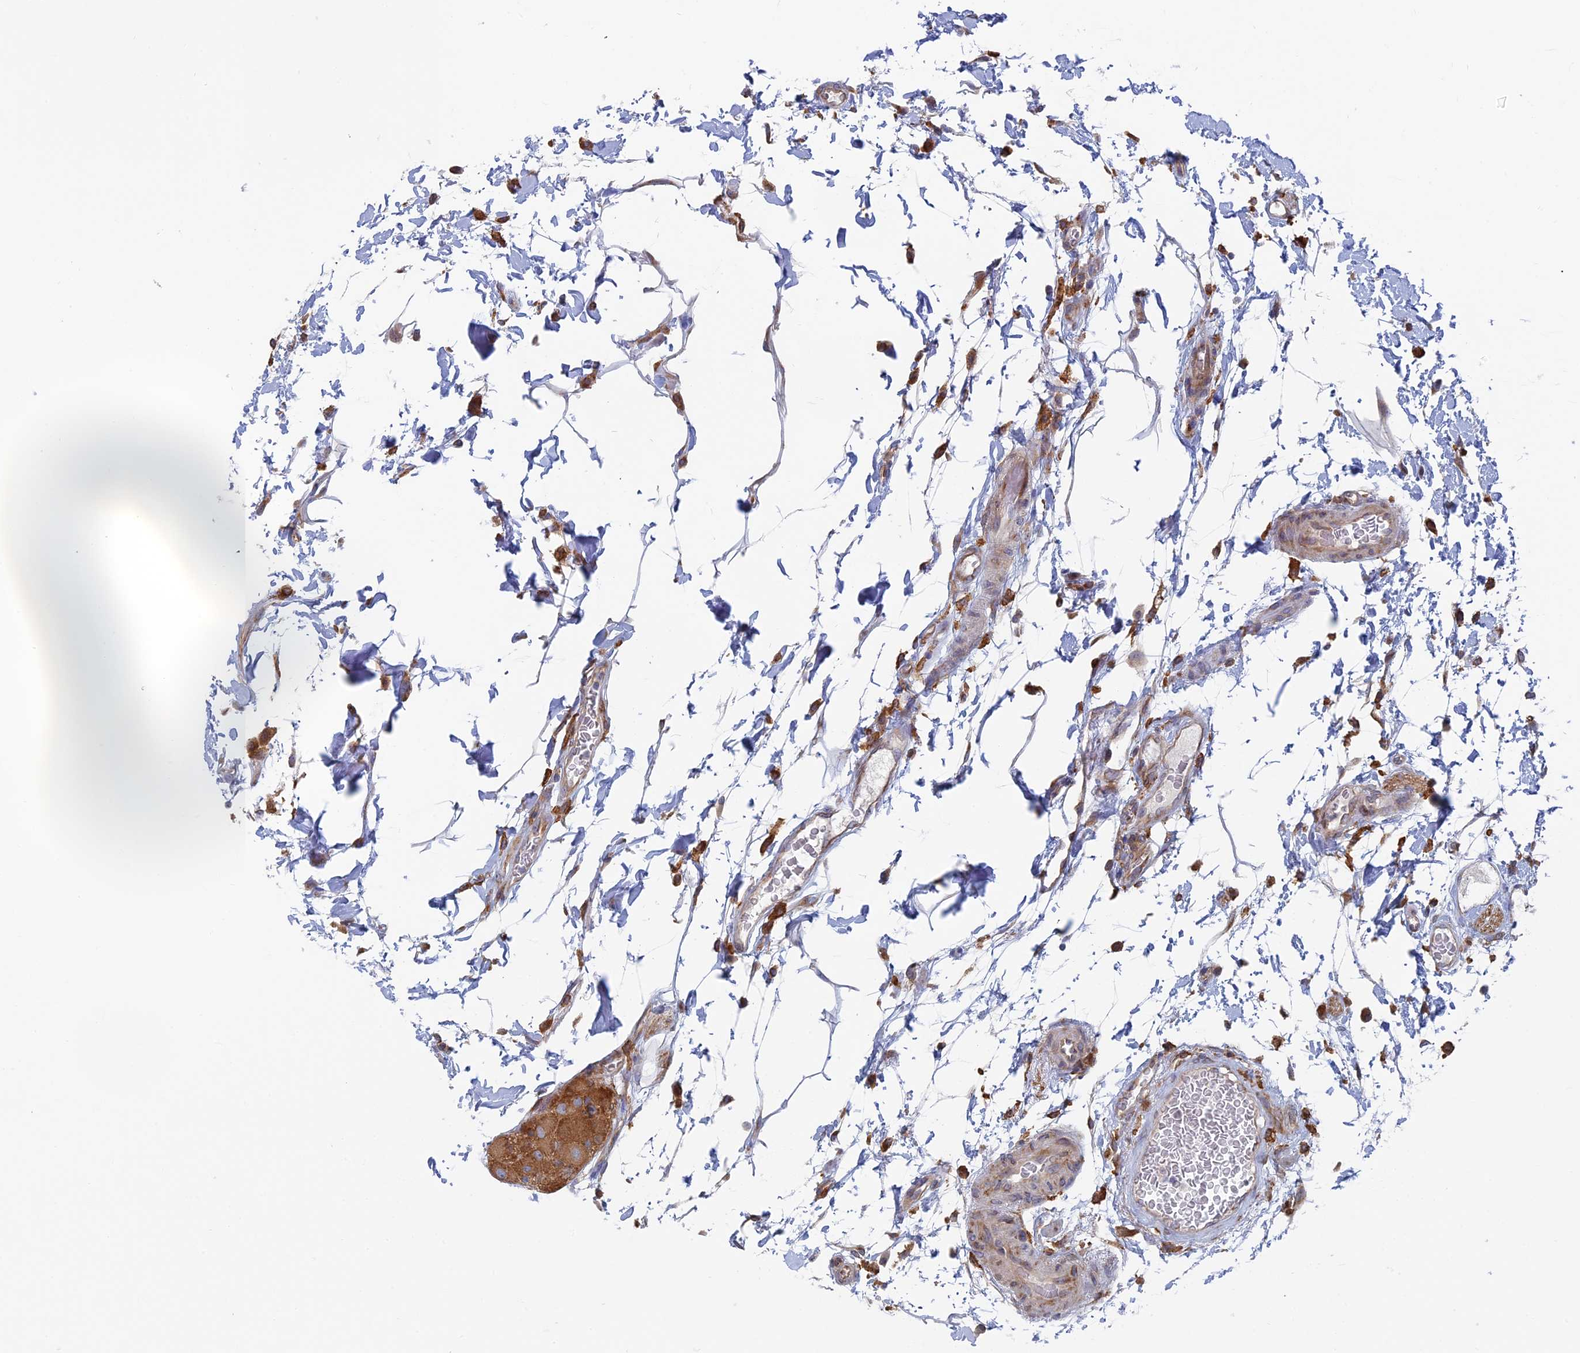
{"staining": {"intensity": "weak", "quantity": ">75%", "location": "cytoplasmic/membranous"}, "tissue": "colon", "cell_type": "Endothelial cells", "image_type": "normal", "snomed": [{"axis": "morphology", "description": "Normal tissue, NOS"}, {"axis": "topography", "description": "Colon"}], "caption": "A brown stain highlights weak cytoplasmic/membranous positivity of a protein in endothelial cells of benign colon. (Brightfield microscopy of DAB IHC at high magnification).", "gene": "TBC1D30", "patient": {"sex": "female", "age": 79}}